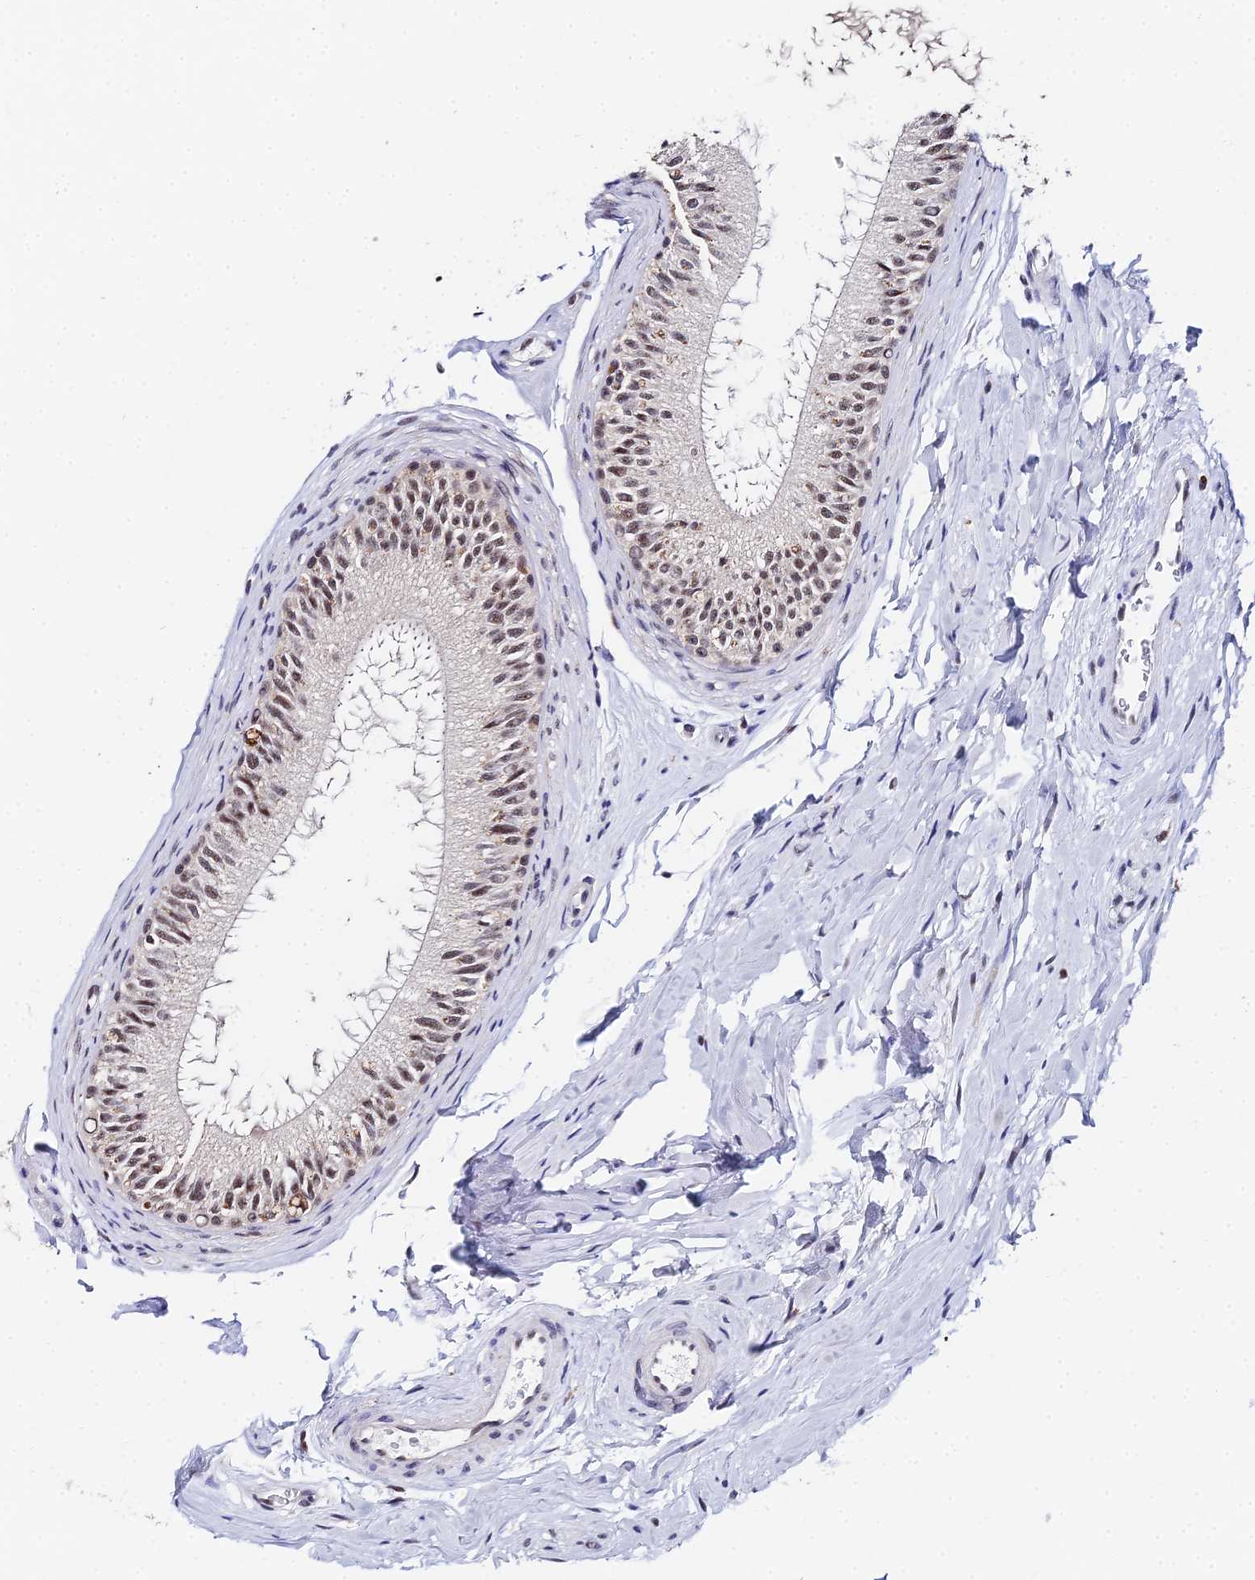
{"staining": {"intensity": "strong", "quantity": ">75%", "location": "nuclear"}, "tissue": "epididymis", "cell_type": "Glandular cells", "image_type": "normal", "snomed": [{"axis": "morphology", "description": "Normal tissue, NOS"}, {"axis": "topography", "description": "Epididymis"}], "caption": "About >75% of glandular cells in unremarkable human epididymis display strong nuclear protein staining as visualized by brown immunohistochemical staining.", "gene": "MAGOHB", "patient": {"sex": "male", "age": 33}}